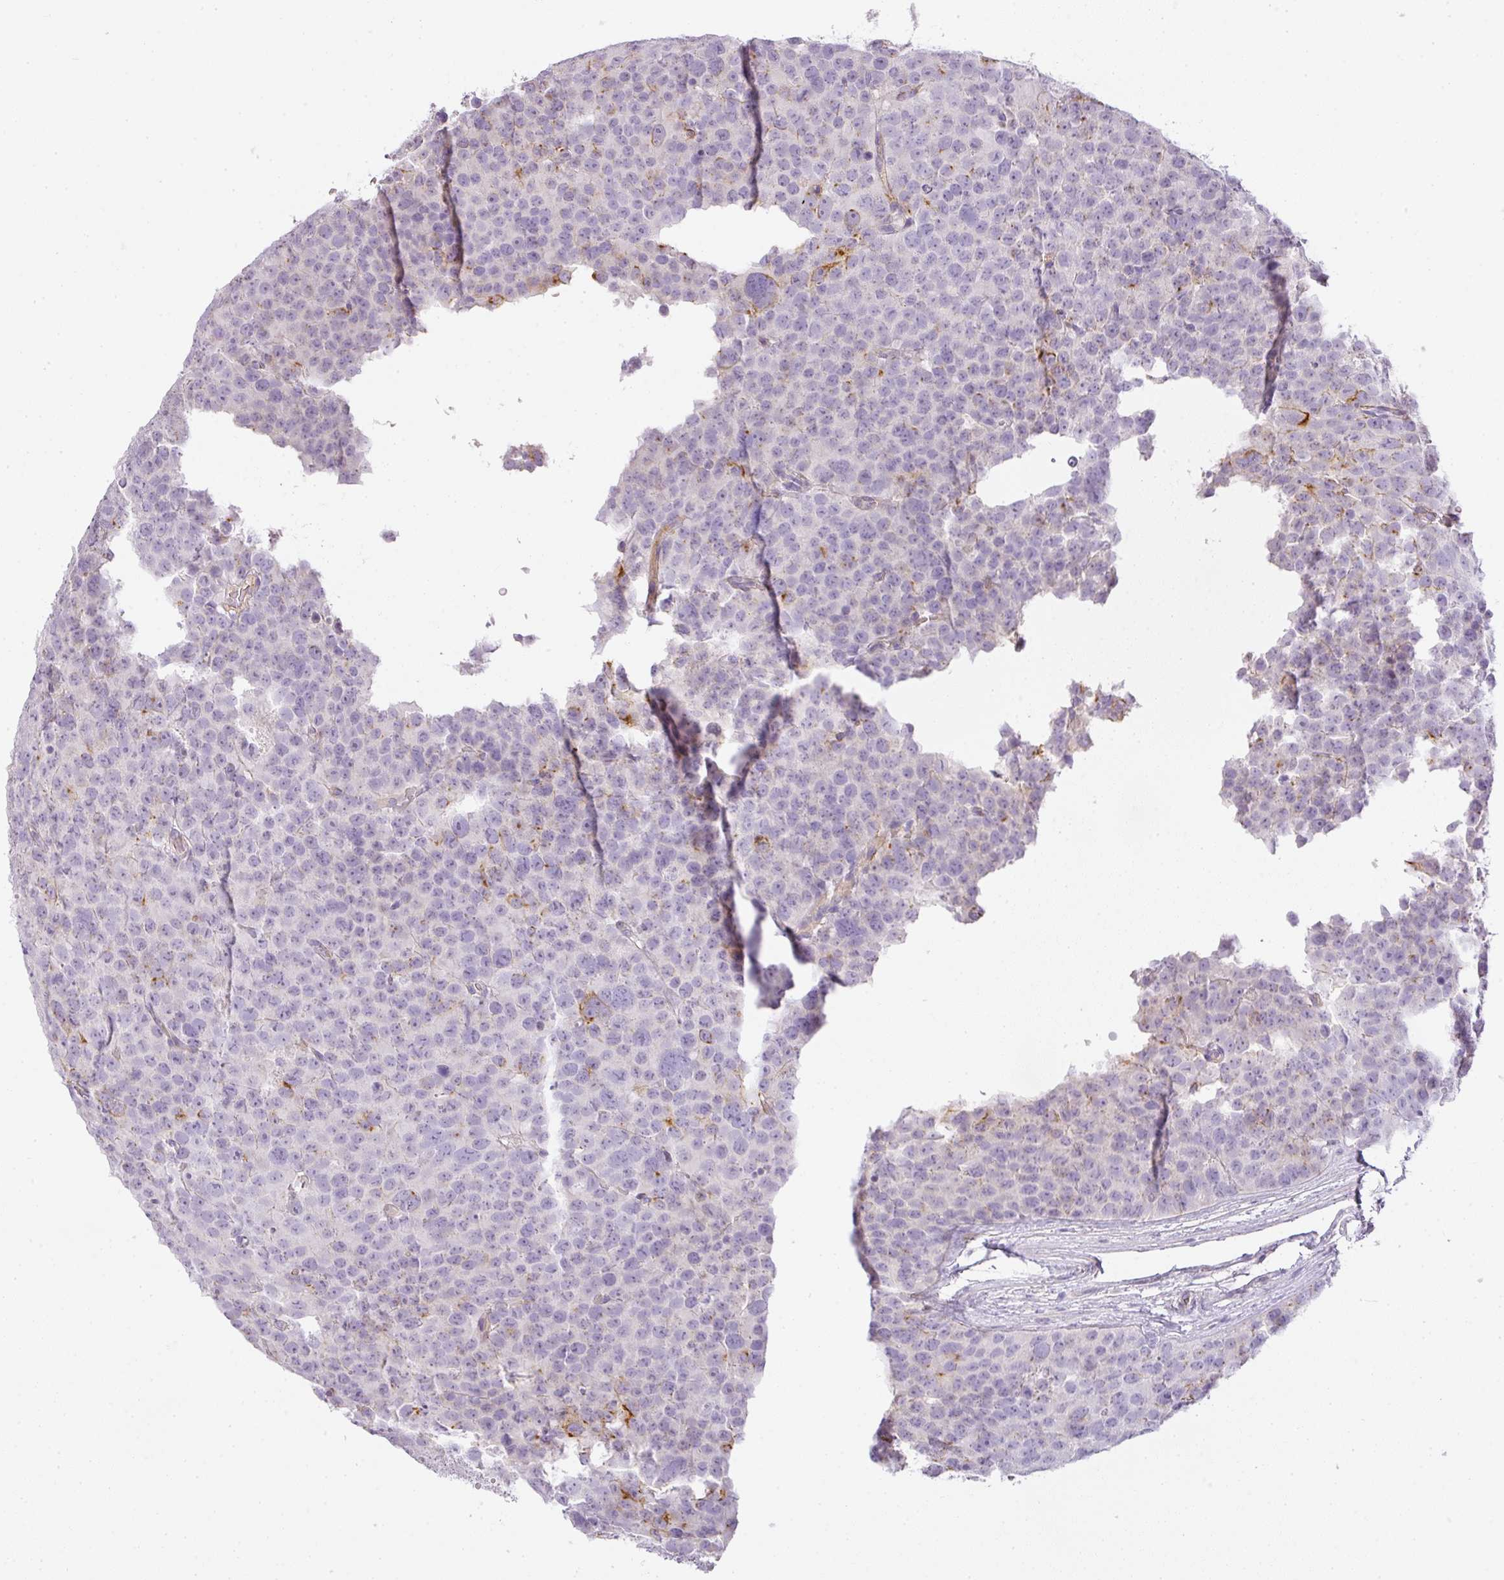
{"staining": {"intensity": "negative", "quantity": "none", "location": "none"}, "tissue": "testis cancer", "cell_type": "Tumor cells", "image_type": "cancer", "snomed": [{"axis": "morphology", "description": "Seminoma, NOS"}, {"axis": "topography", "description": "Testis"}], "caption": "Immunohistochemical staining of human seminoma (testis) exhibits no significant expression in tumor cells.", "gene": "RAX2", "patient": {"sex": "male", "age": 71}}